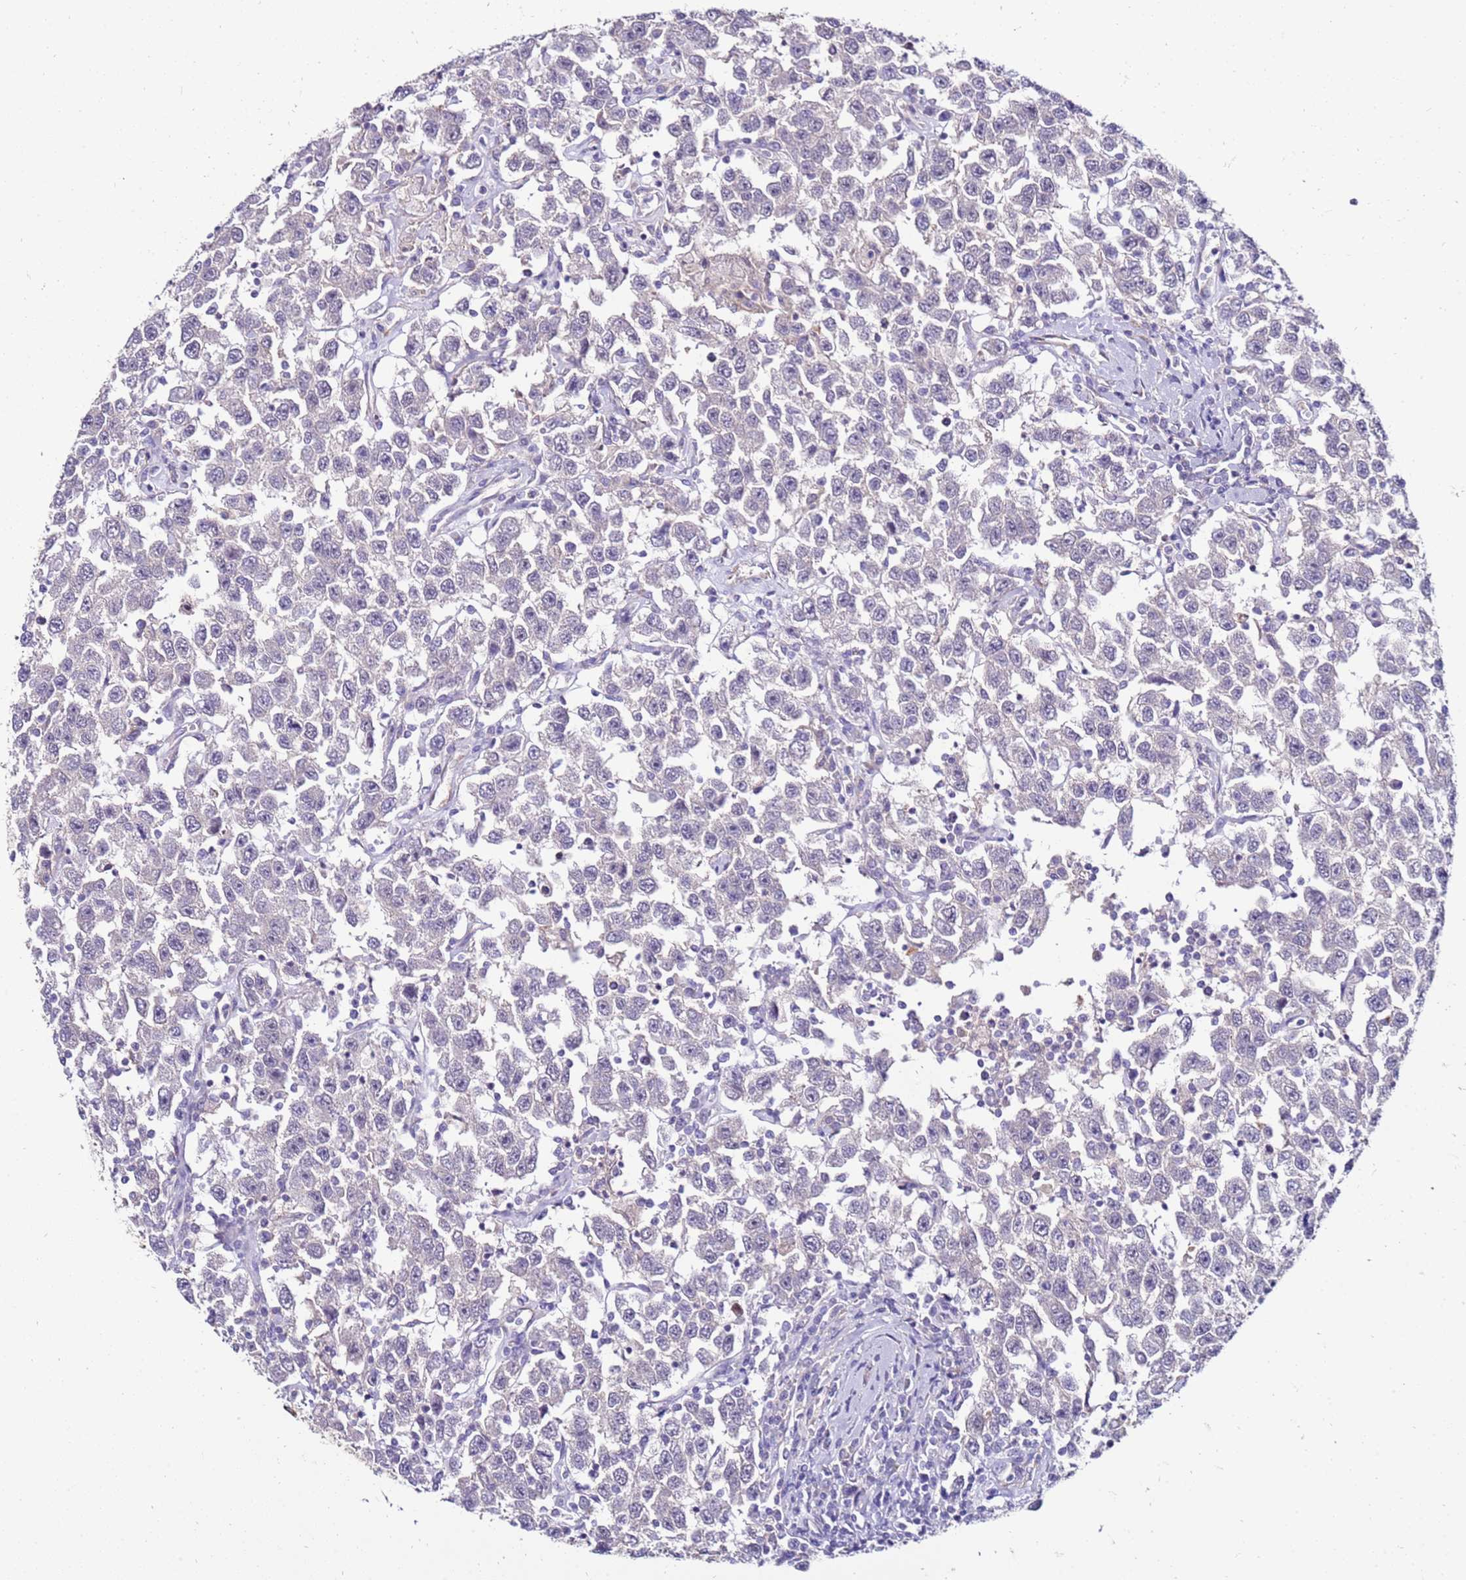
{"staining": {"intensity": "negative", "quantity": "none", "location": "none"}, "tissue": "testis cancer", "cell_type": "Tumor cells", "image_type": "cancer", "snomed": [{"axis": "morphology", "description": "Seminoma, NOS"}, {"axis": "topography", "description": "Testis"}], "caption": "Tumor cells are negative for protein expression in human seminoma (testis). (Brightfield microscopy of DAB immunohistochemistry (IHC) at high magnification).", "gene": "GPN3", "patient": {"sex": "male", "age": 41}}